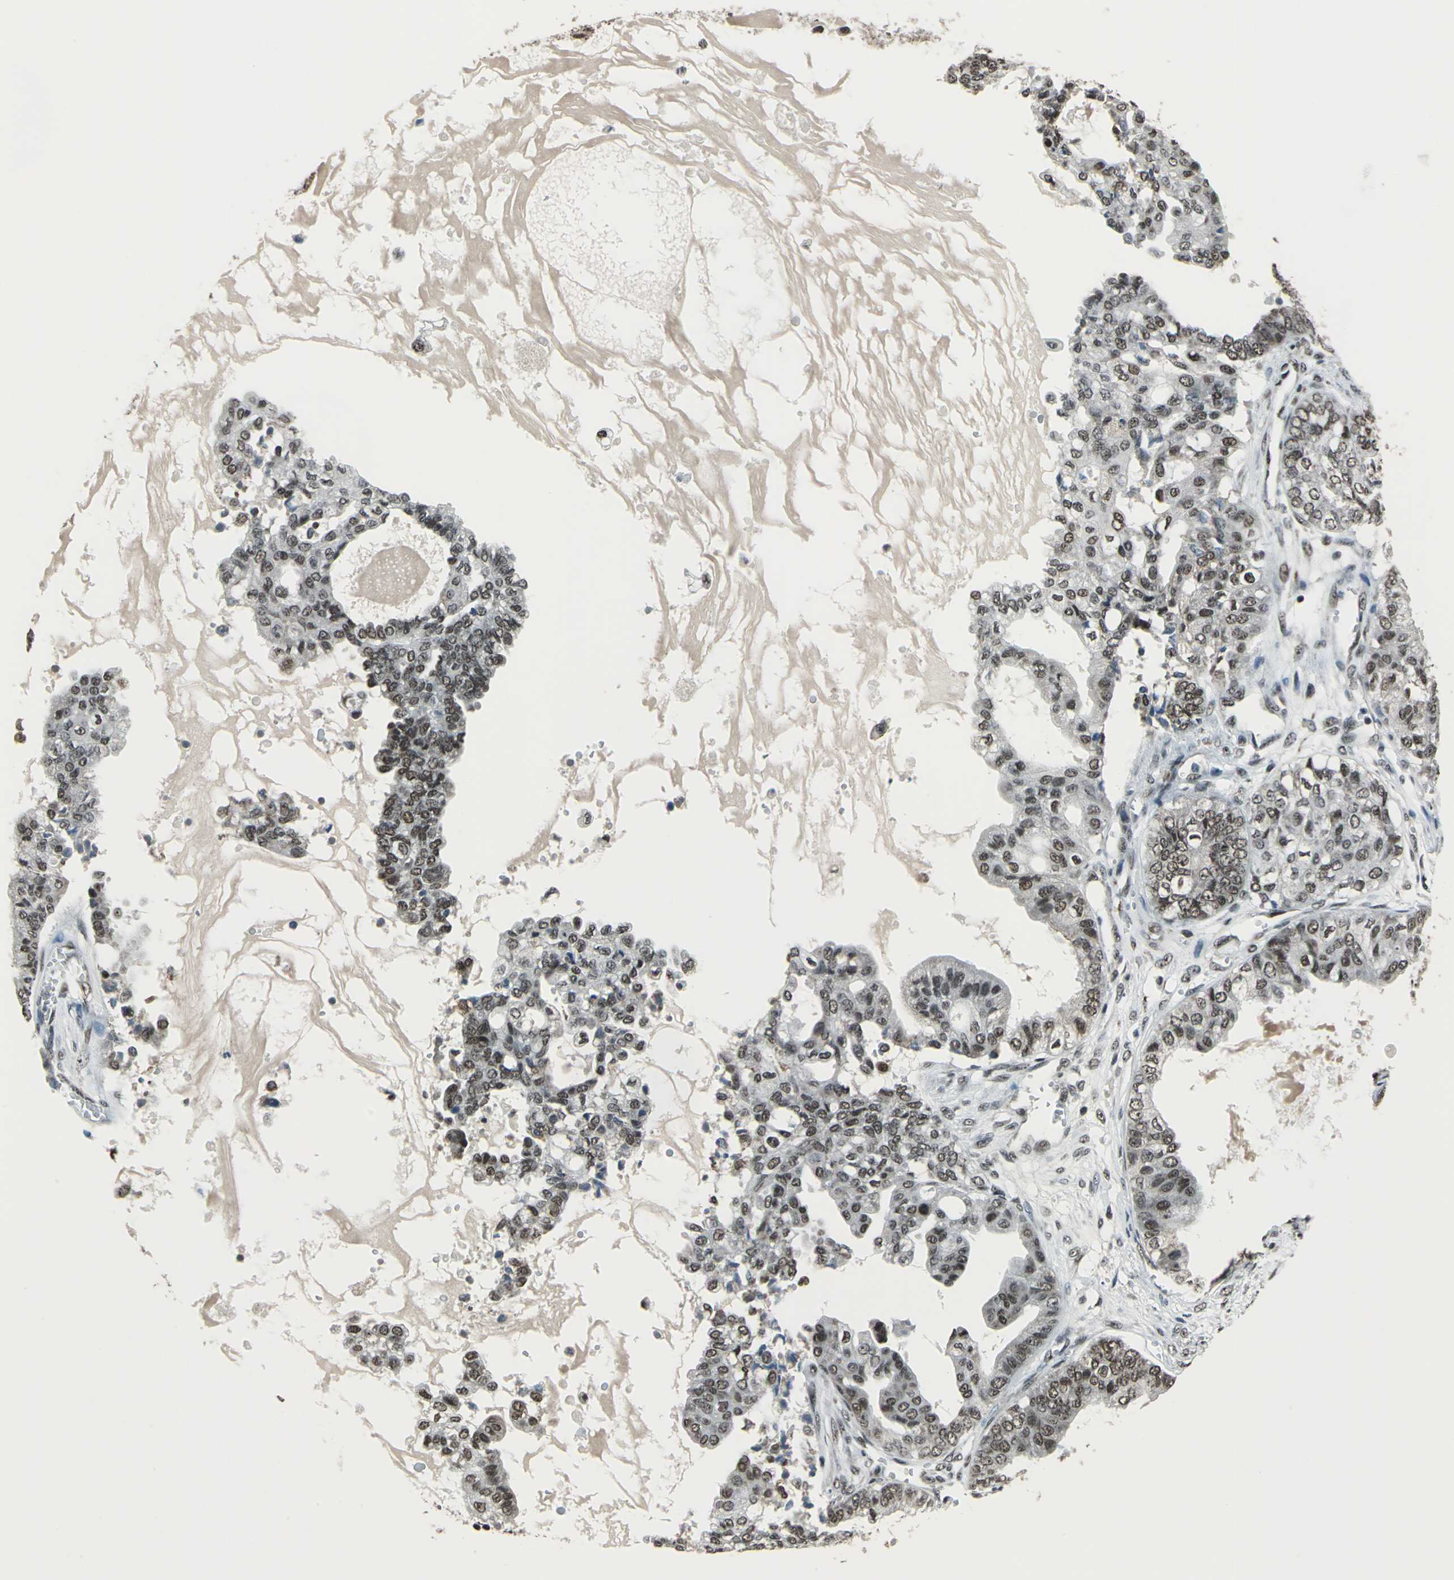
{"staining": {"intensity": "moderate", "quantity": "25%-75%", "location": "nuclear"}, "tissue": "ovarian cancer", "cell_type": "Tumor cells", "image_type": "cancer", "snomed": [{"axis": "morphology", "description": "Carcinoma, NOS"}, {"axis": "morphology", "description": "Carcinoma, endometroid"}, {"axis": "topography", "description": "Ovary"}], "caption": "This is an image of immunohistochemistry staining of endometroid carcinoma (ovarian), which shows moderate positivity in the nuclear of tumor cells.", "gene": "BCLAF1", "patient": {"sex": "female", "age": 50}}